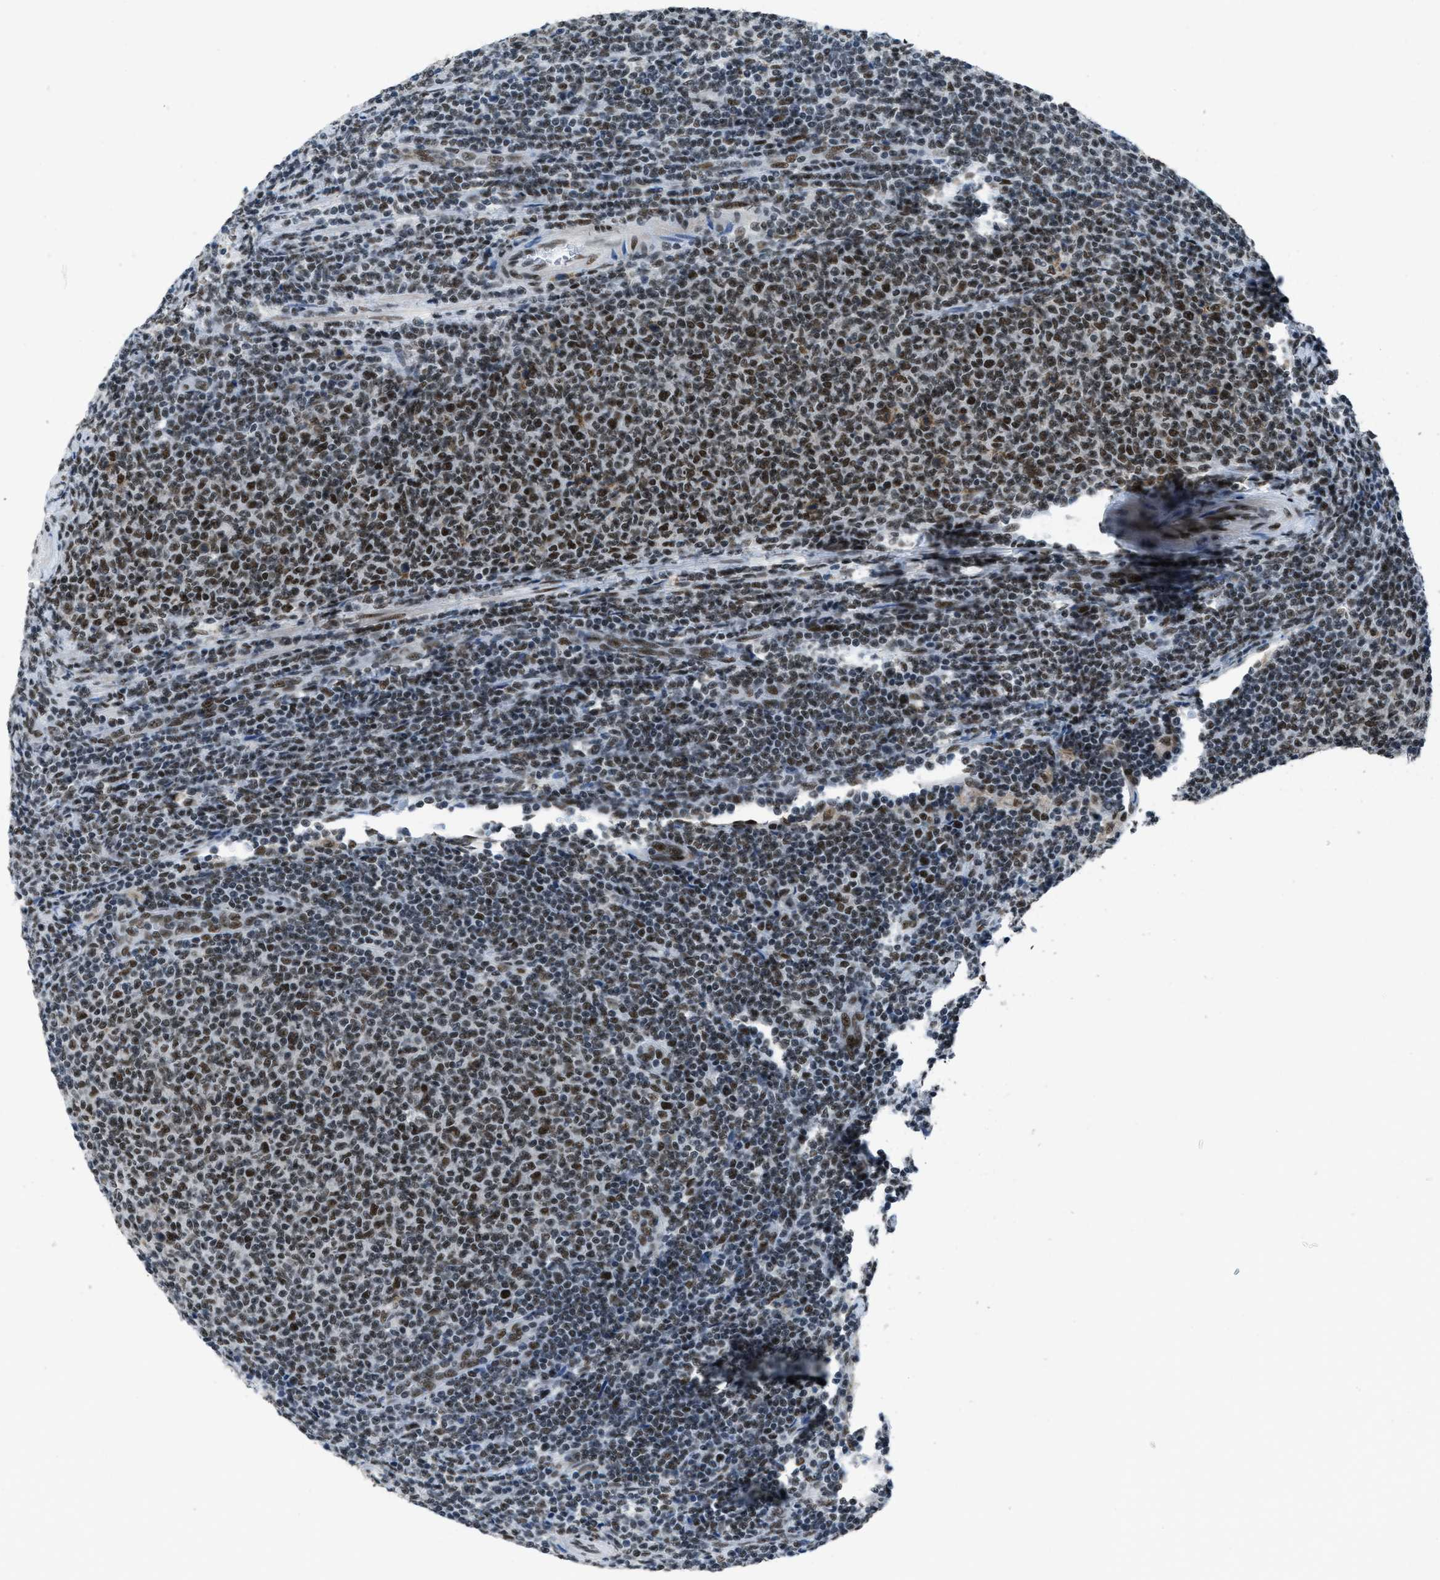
{"staining": {"intensity": "strong", "quantity": "25%-75%", "location": "nuclear"}, "tissue": "lymphoma", "cell_type": "Tumor cells", "image_type": "cancer", "snomed": [{"axis": "morphology", "description": "Malignant lymphoma, non-Hodgkin's type, Low grade"}, {"axis": "topography", "description": "Lymph node"}], "caption": "Immunohistochemical staining of lymphoma displays high levels of strong nuclear protein positivity in approximately 25%-75% of tumor cells.", "gene": "GATAD2B", "patient": {"sex": "male", "age": 66}}